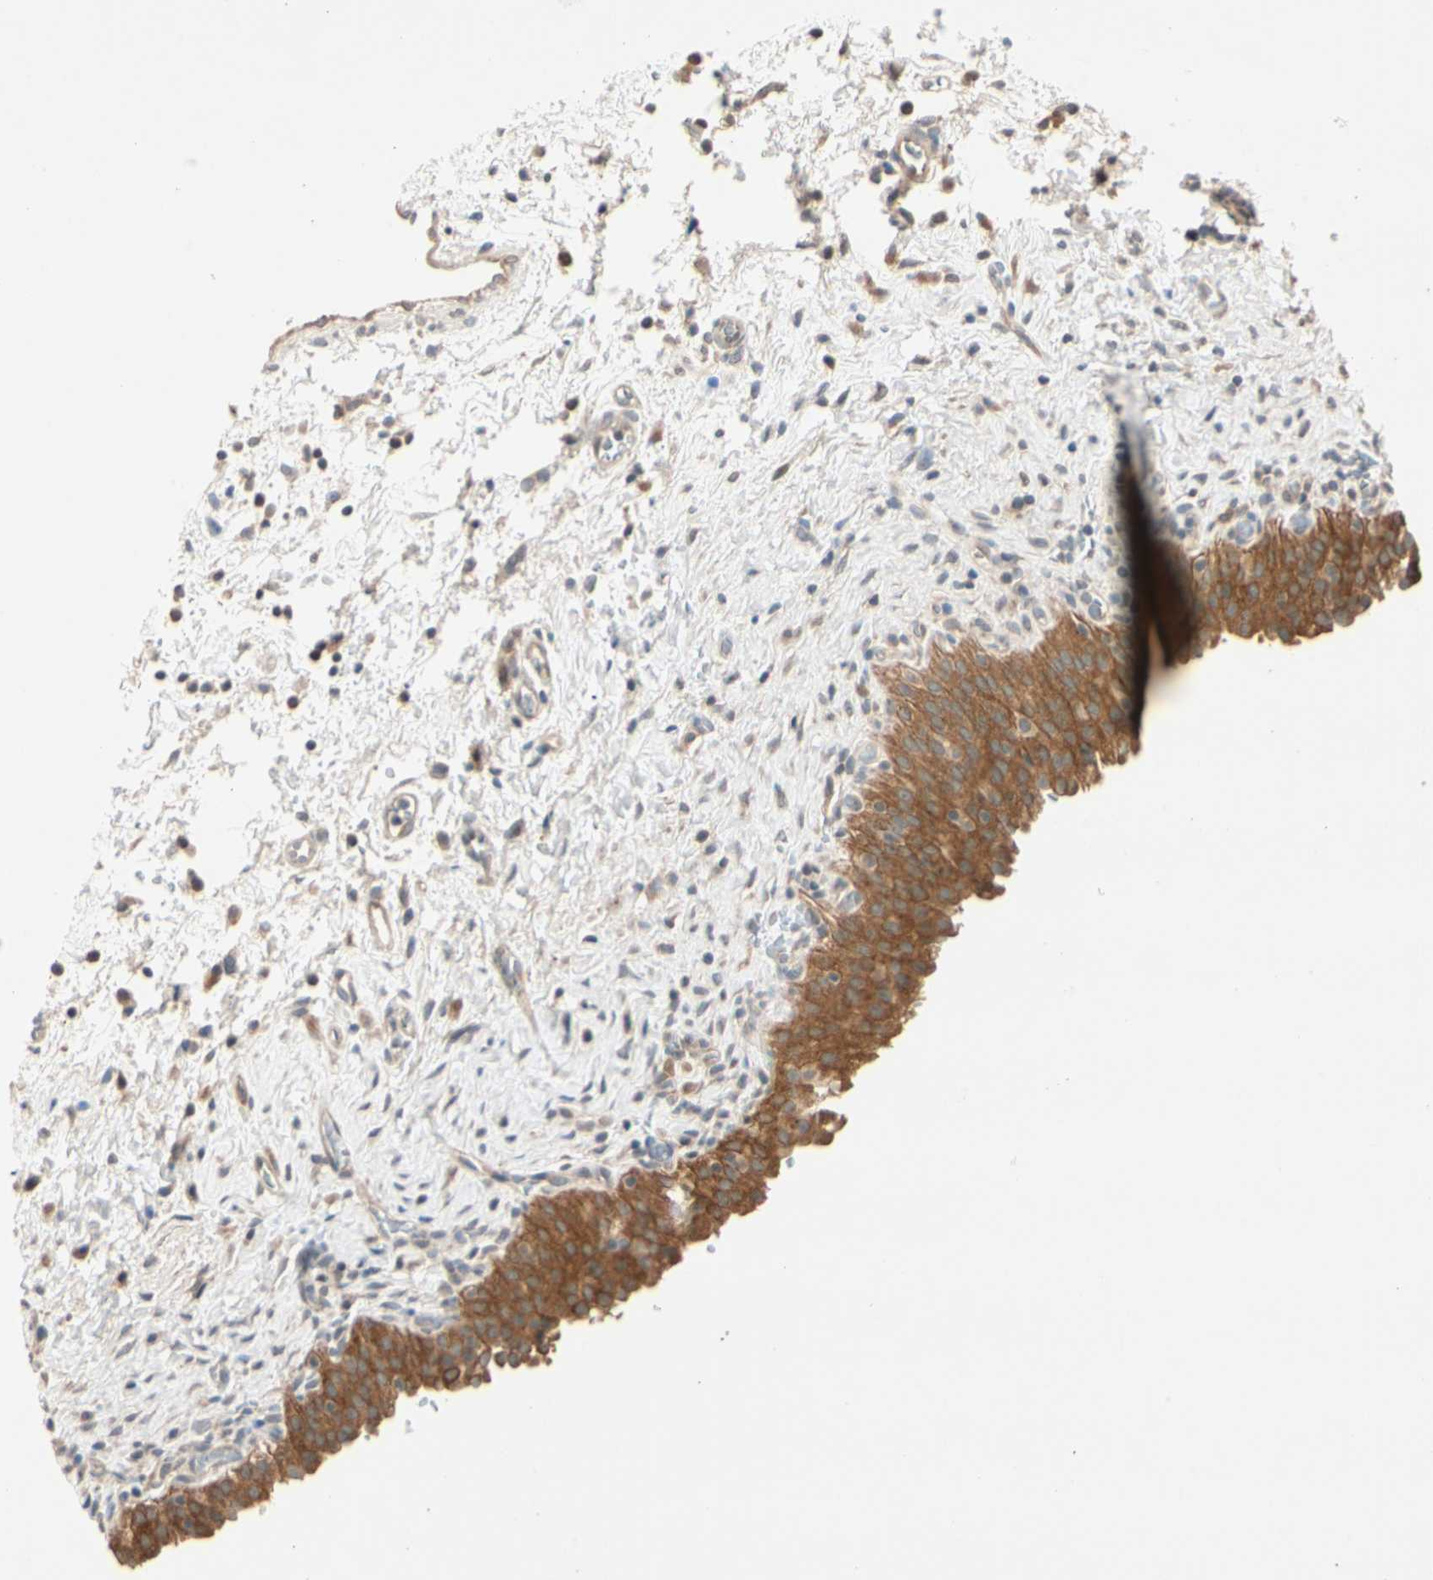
{"staining": {"intensity": "moderate", "quantity": ">75%", "location": "cytoplasmic/membranous"}, "tissue": "urinary bladder", "cell_type": "Urothelial cells", "image_type": "normal", "snomed": [{"axis": "morphology", "description": "Normal tissue, NOS"}, {"axis": "topography", "description": "Urinary bladder"}], "caption": "An immunohistochemistry photomicrograph of normal tissue is shown. Protein staining in brown labels moderate cytoplasmic/membranous positivity in urinary bladder within urothelial cells. (DAB IHC, brown staining for protein, blue staining for nuclei).", "gene": "ACSL5", "patient": {"sex": "male", "age": 51}}